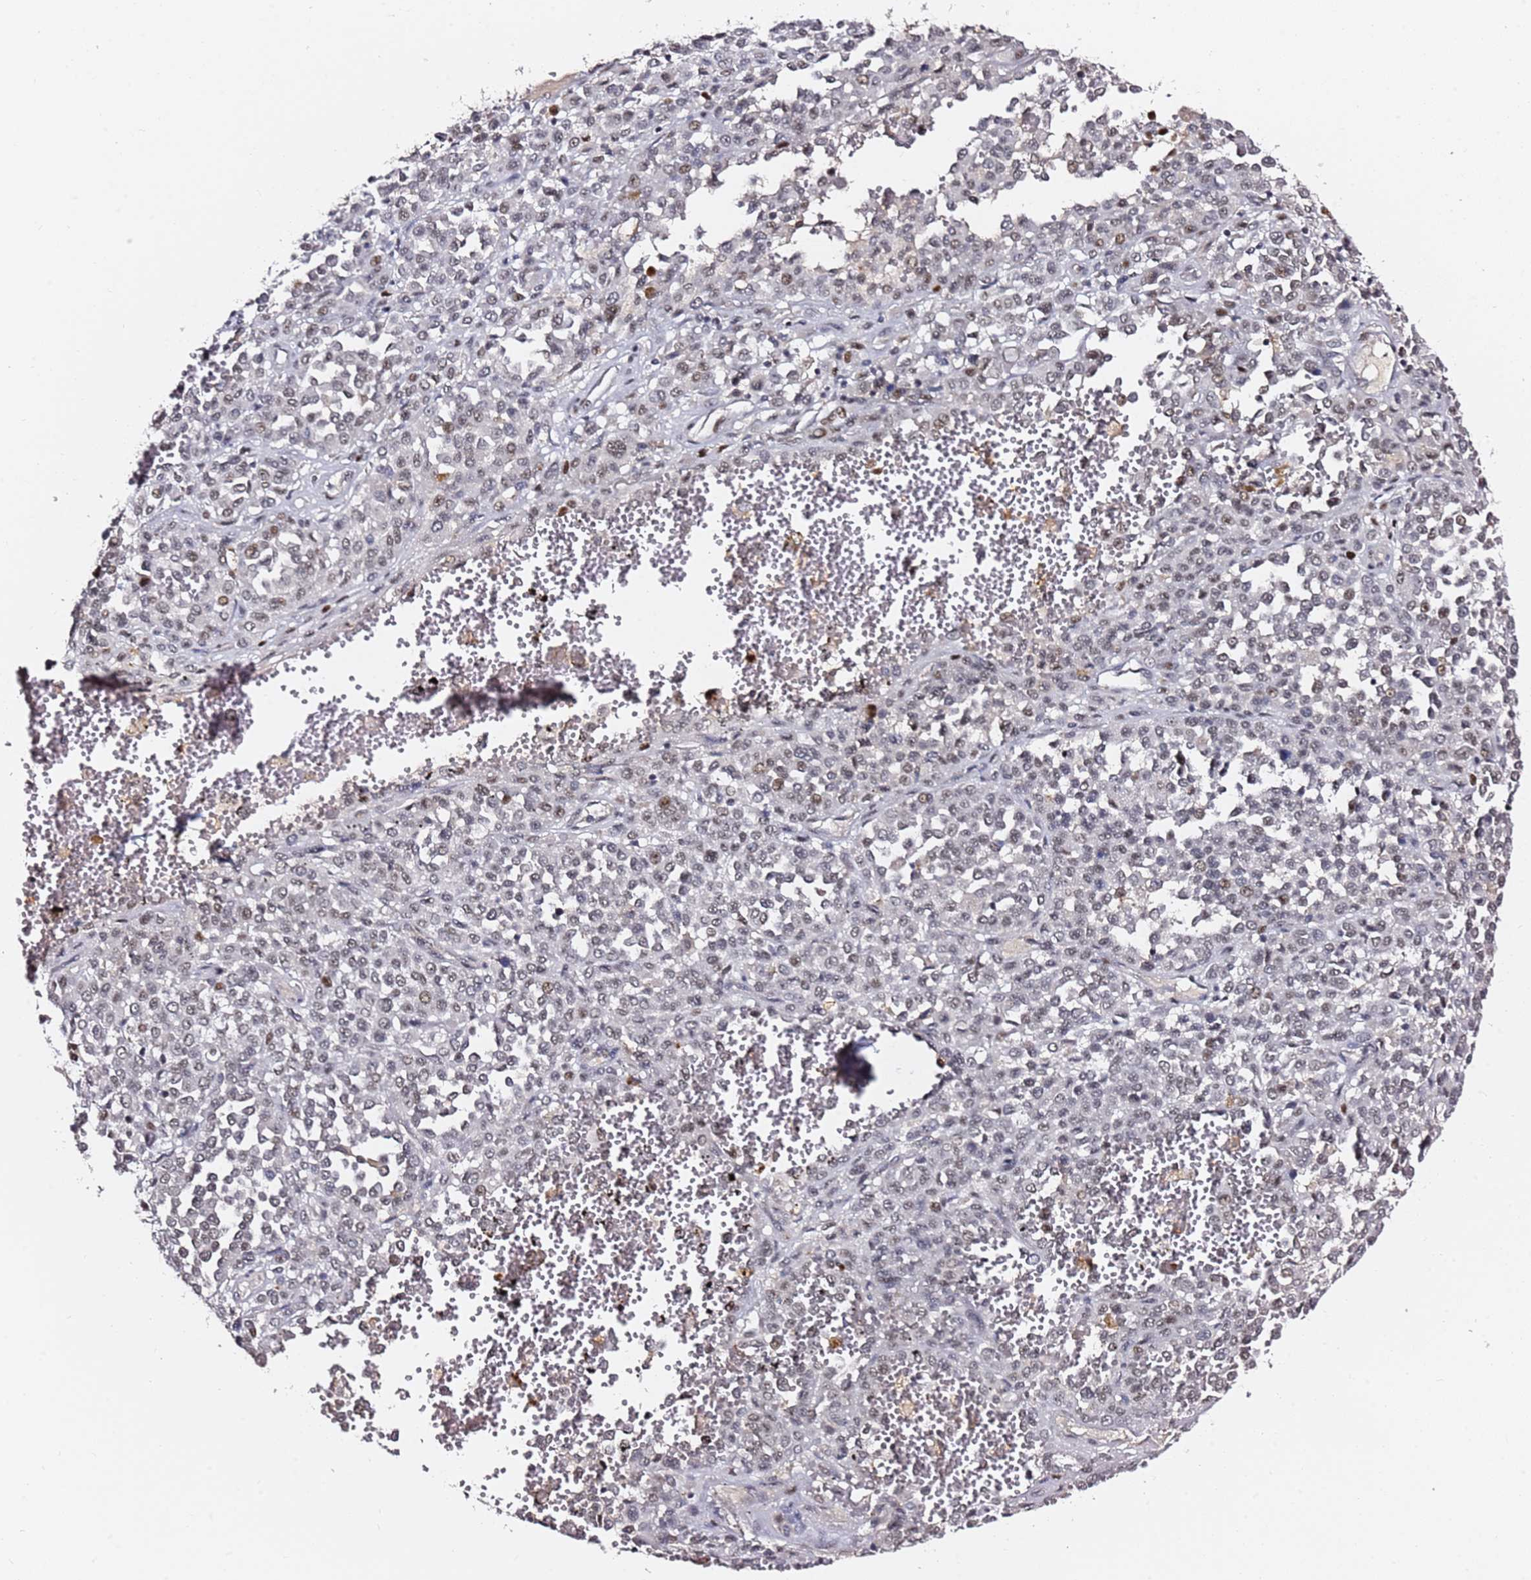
{"staining": {"intensity": "weak", "quantity": "<25%", "location": "nuclear"}, "tissue": "melanoma", "cell_type": "Tumor cells", "image_type": "cancer", "snomed": [{"axis": "morphology", "description": "Malignant melanoma, Metastatic site"}, {"axis": "topography", "description": "Pancreas"}], "caption": "The photomicrograph shows no staining of tumor cells in malignant melanoma (metastatic site).", "gene": "FCF1", "patient": {"sex": "female", "age": 30}}